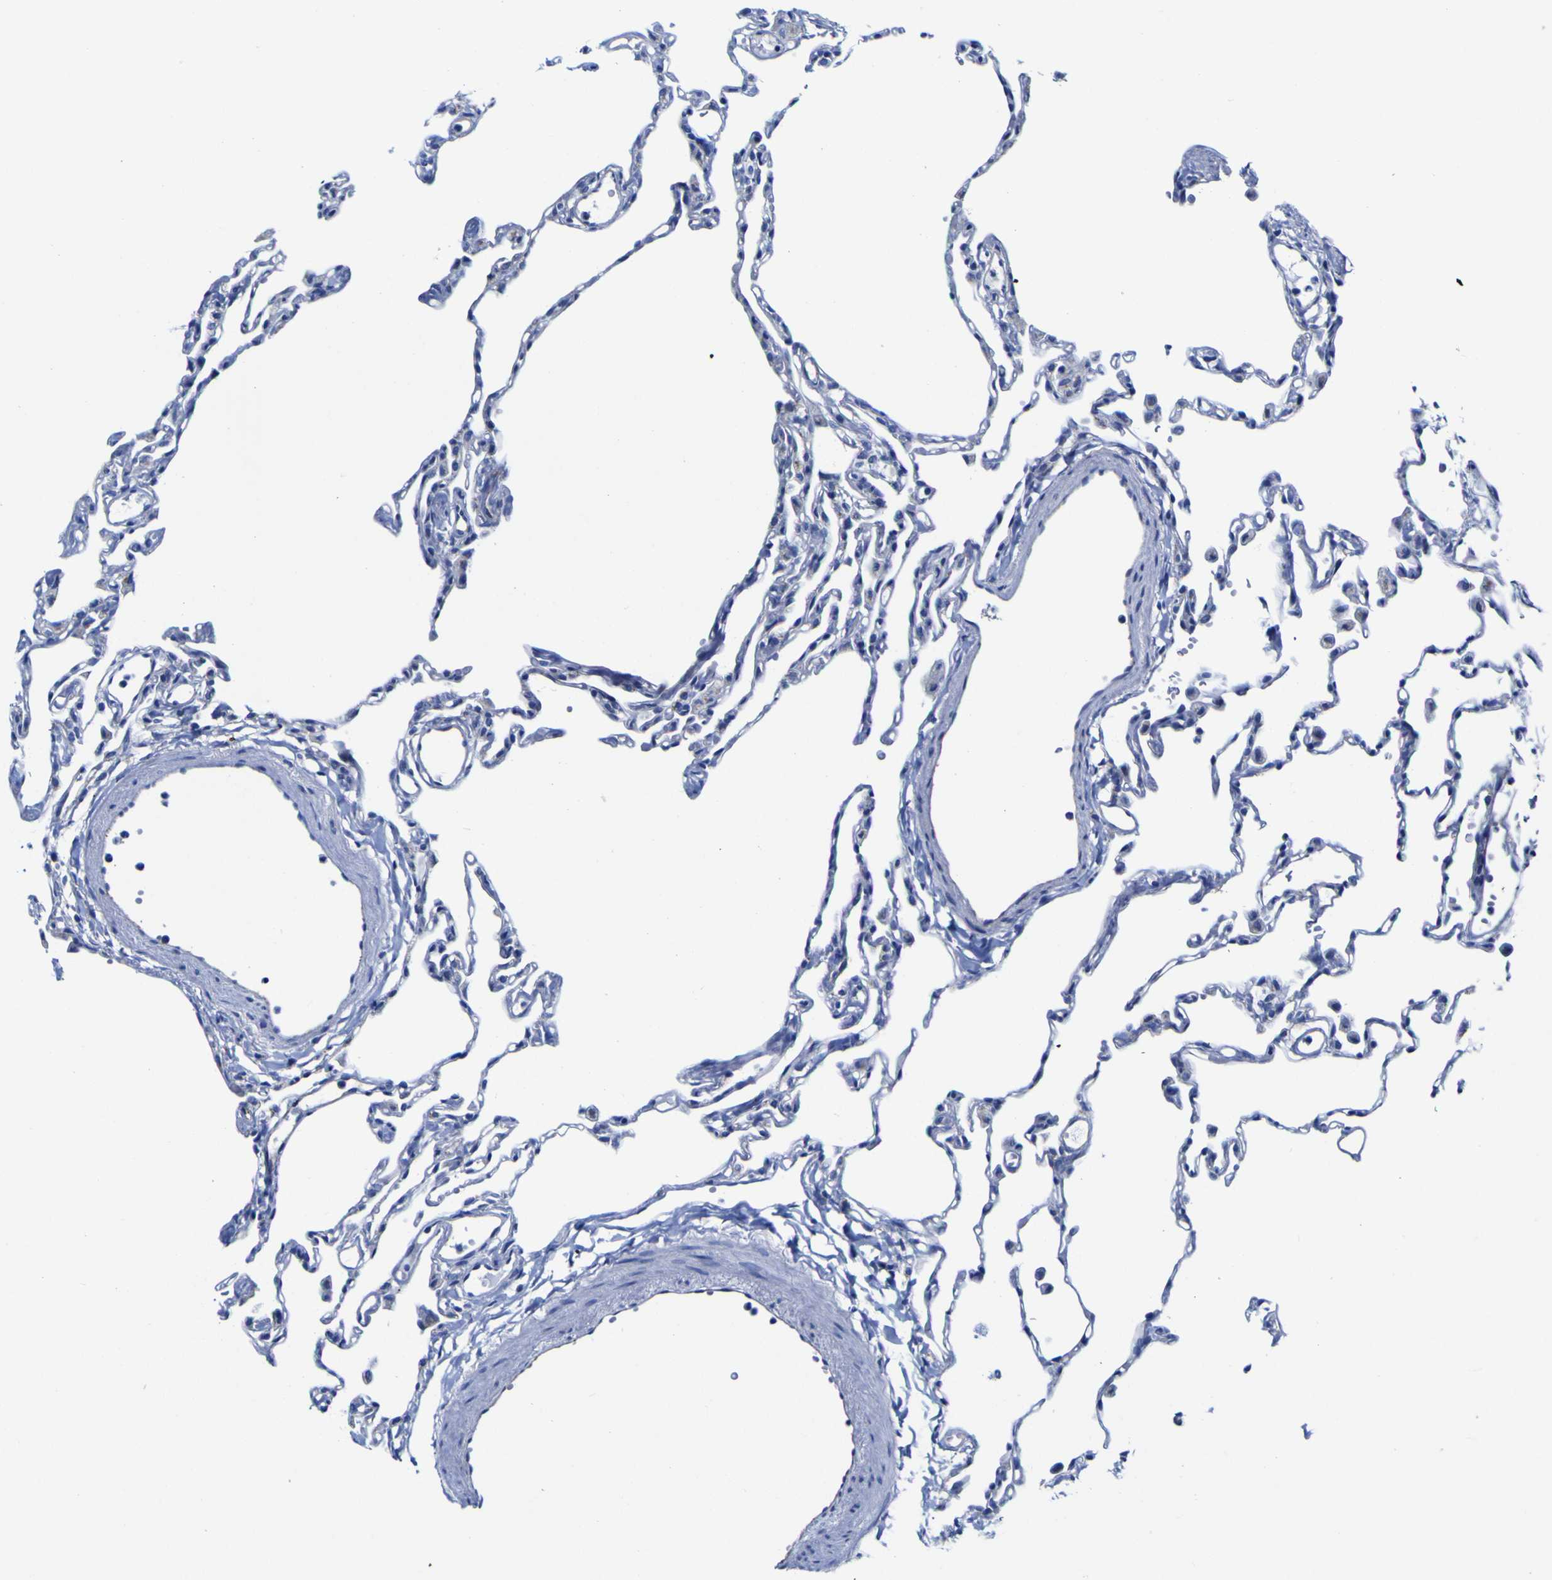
{"staining": {"intensity": "negative", "quantity": "none", "location": "none"}, "tissue": "lung", "cell_type": "Alveolar cells", "image_type": "normal", "snomed": [{"axis": "morphology", "description": "Normal tissue, NOS"}, {"axis": "topography", "description": "Lung"}], "caption": "Immunohistochemistry (IHC) histopathology image of benign human lung stained for a protein (brown), which shows no expression in alveolar cells. (Stains: DAB (3,3'-diaminobenzidine) IHC with hematoxylin counter stain, Microscopy: brightfield microscopy at high magnification).", "gene": "GOLM1", "patient": {"sex": "female", "age": 49}}